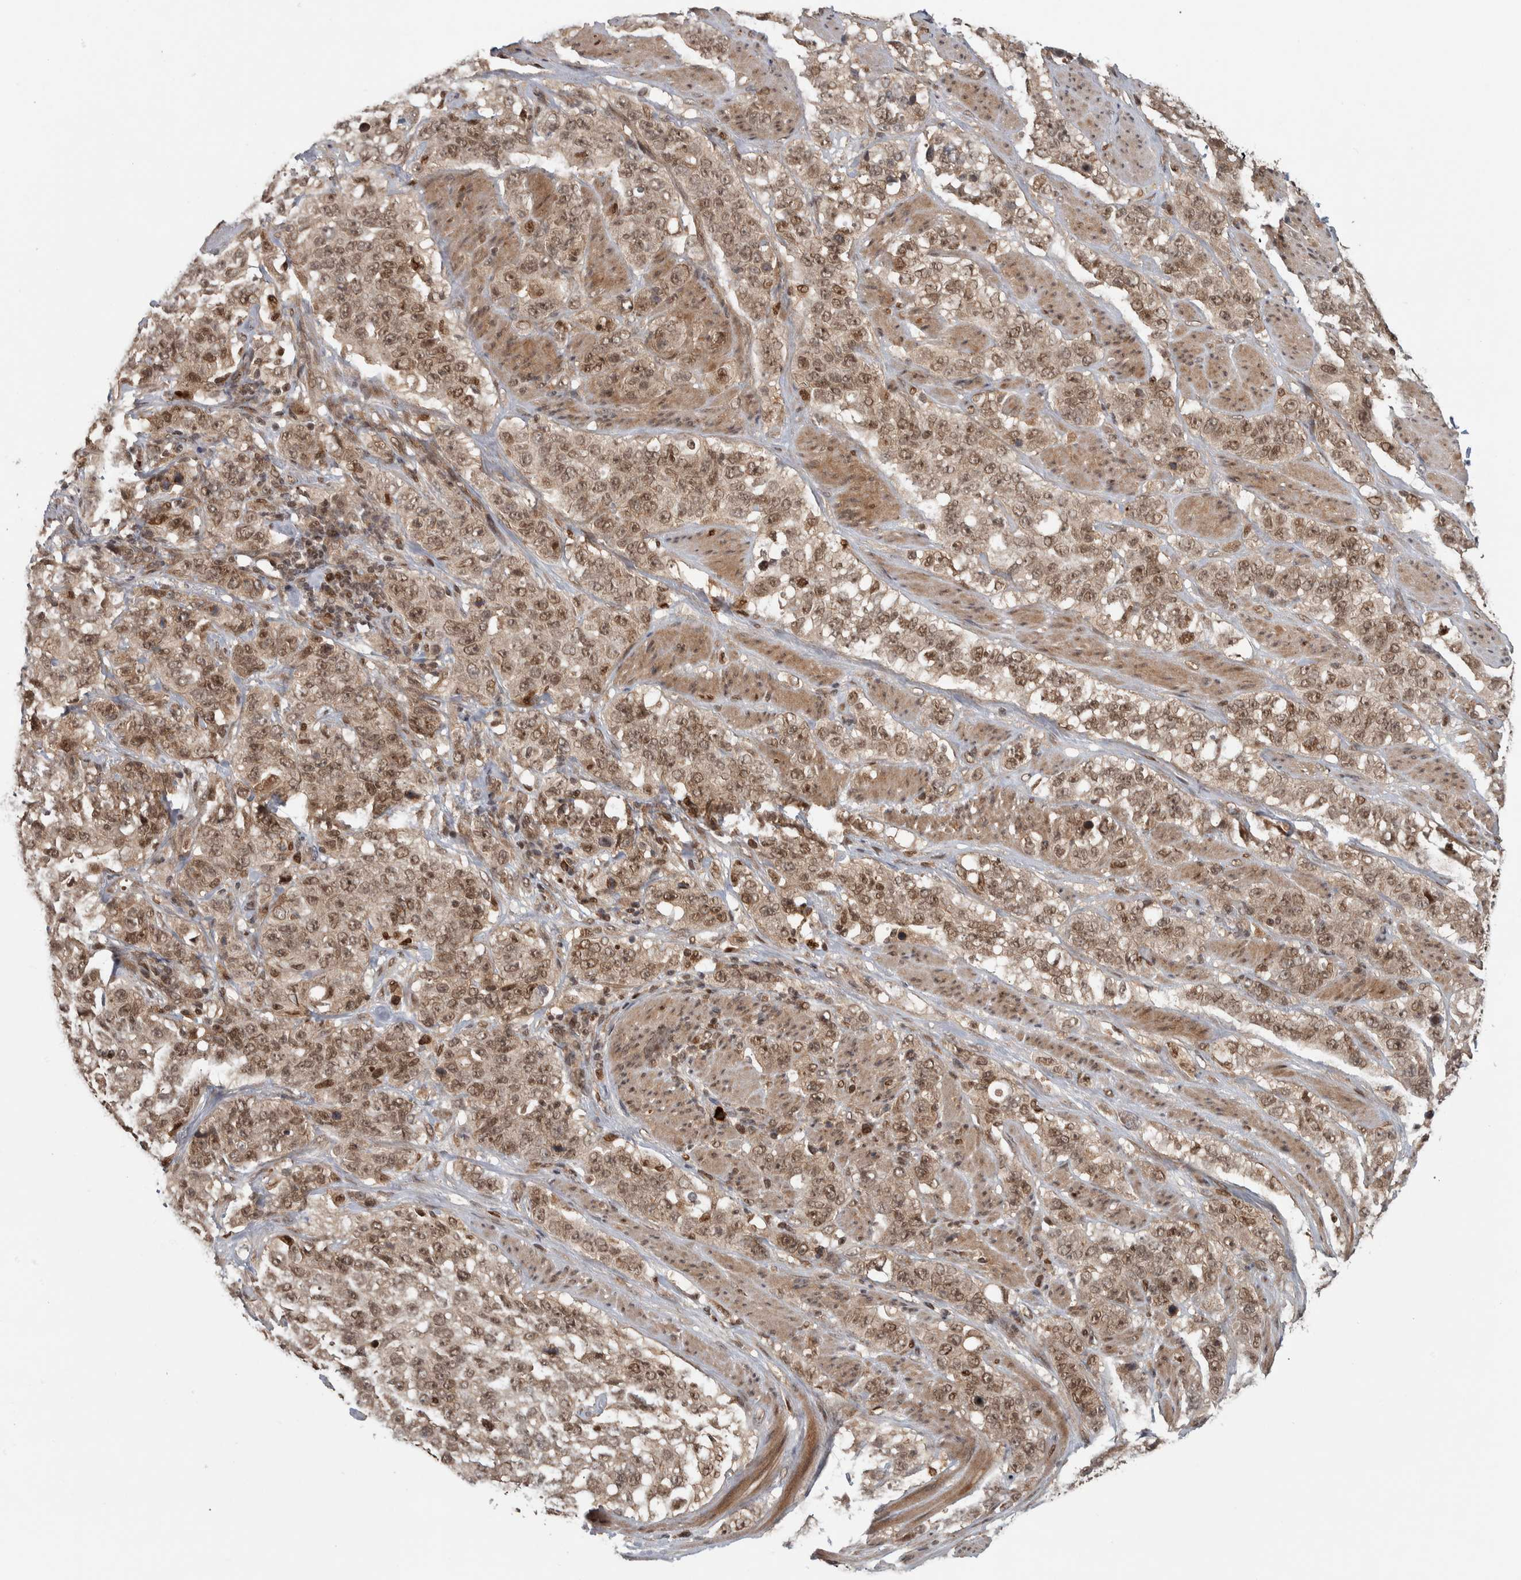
{"staining": {"intensity": "moderate", "quantity": ">75%", "location": "nuclear"}, "tissue": "stomach cancer", "cell_type": "Tumor cells", "image_type": "cancer", "snomed": [{"axis": "morphology", "description": "Adenocarcinoma, NOS"}, {"axis": "topography", "description": "Stomach"}], "caption": "The immunohistochemical stain shows moderate nuclear staining in tumor cells of stomach cancer tissue.", "gene": "RPS6KA4", "patient": {"sex": "male", "age": 48}}